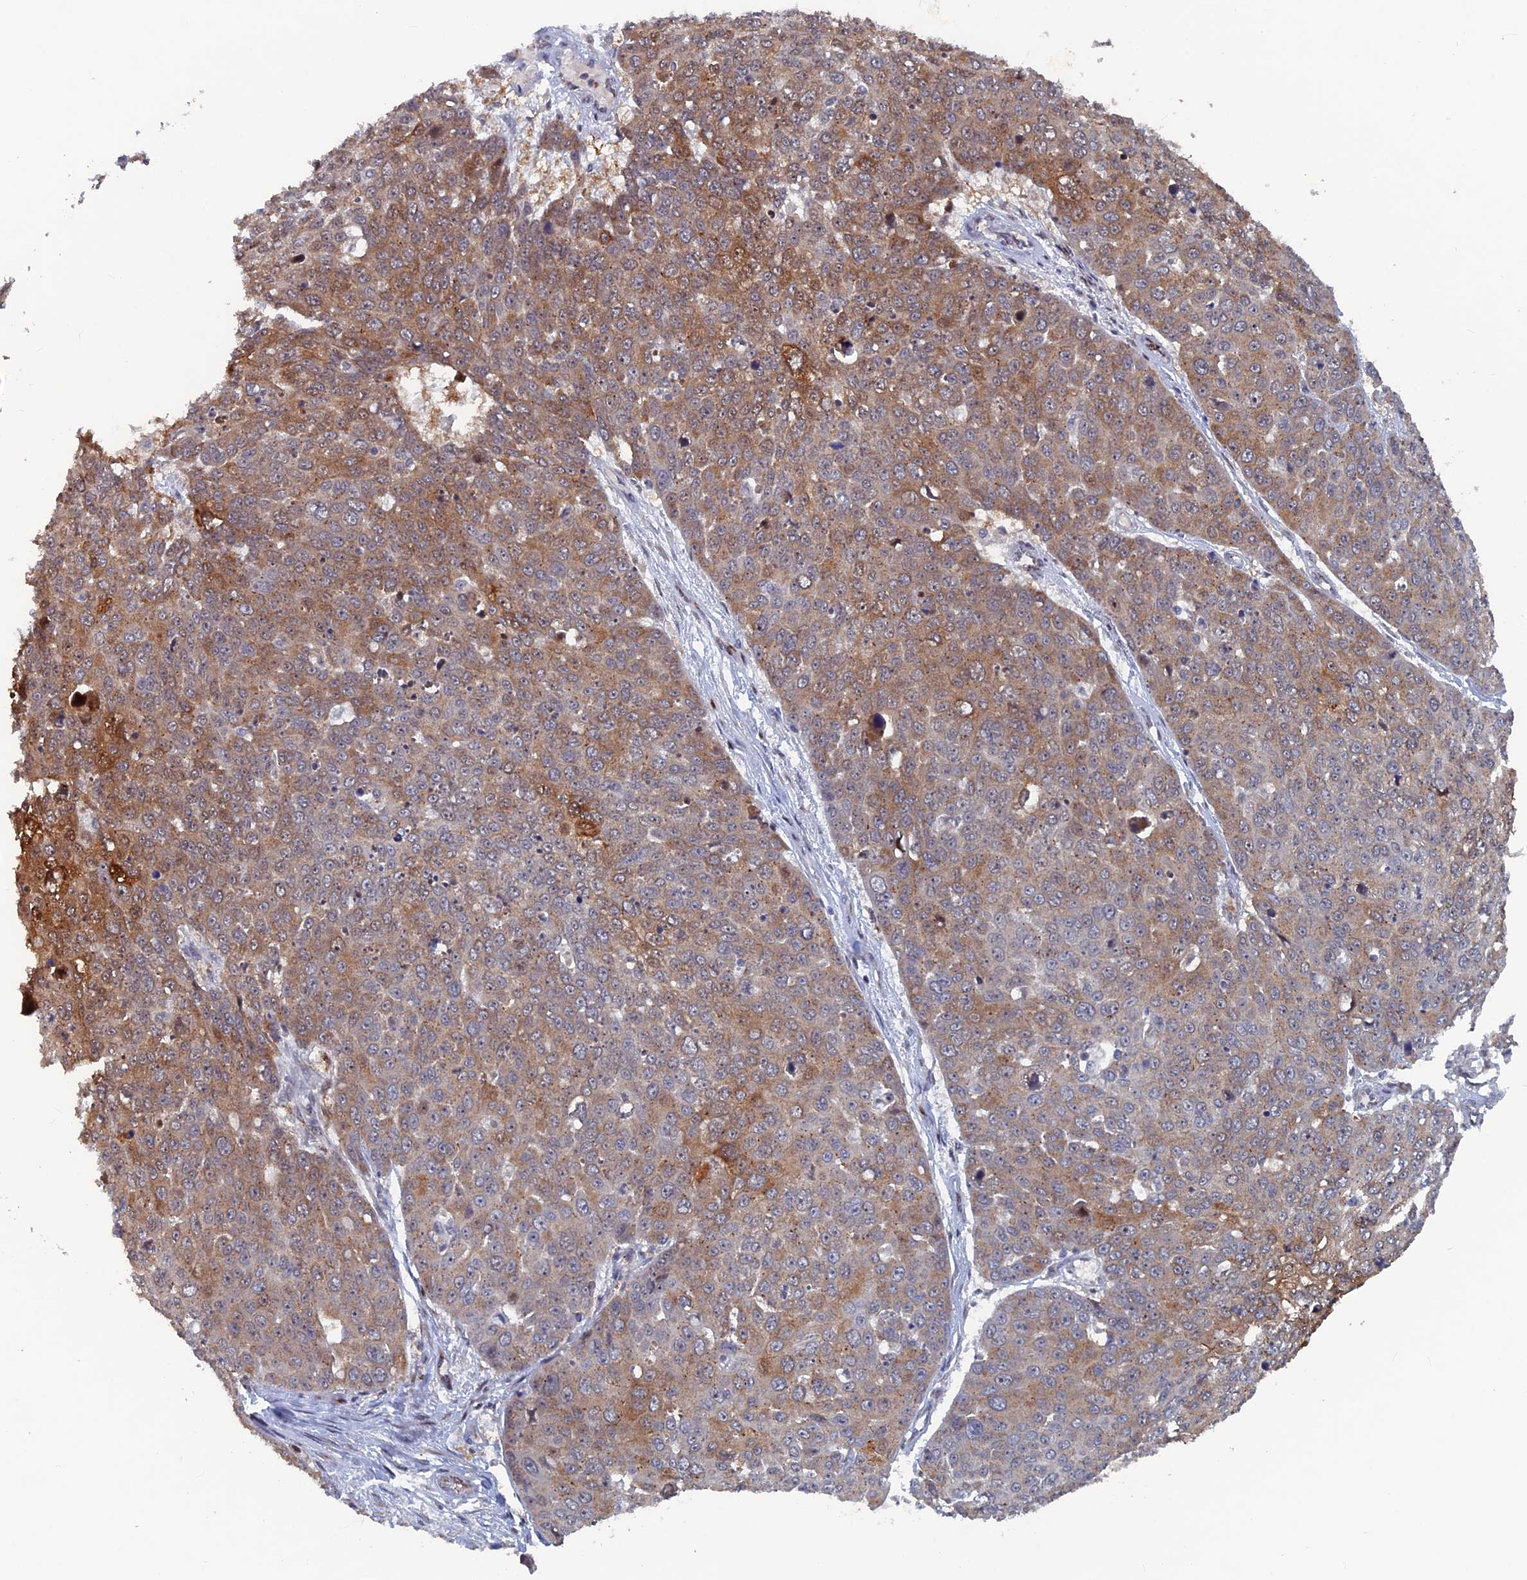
{"staining": {"intensity": "moderate", "quantity": "25%-75%", "location": "cytoplasmic/membranous"}, "tissue": "skin cancer", "cell_type": "Tumor cells", "image_type": "cancer", "snomed": [{"axis": "morphology", "description": "Squamous cell carcinoma, NOS"}, {"axis": "topography", "description": "Skin"}], "caption": "Immunohistochemistry (IHC) micrograph of neoplastic tissue: skin cancer stained using IHC demonstrates medium levels of moderate protein expression localized specifically in the cytoplasmic/membranous of tumor cells, appearing as a cytoplasmic/membranous brown color.", "gene": "SH3D21", "patient": {"sex": "male", "age": 71}}